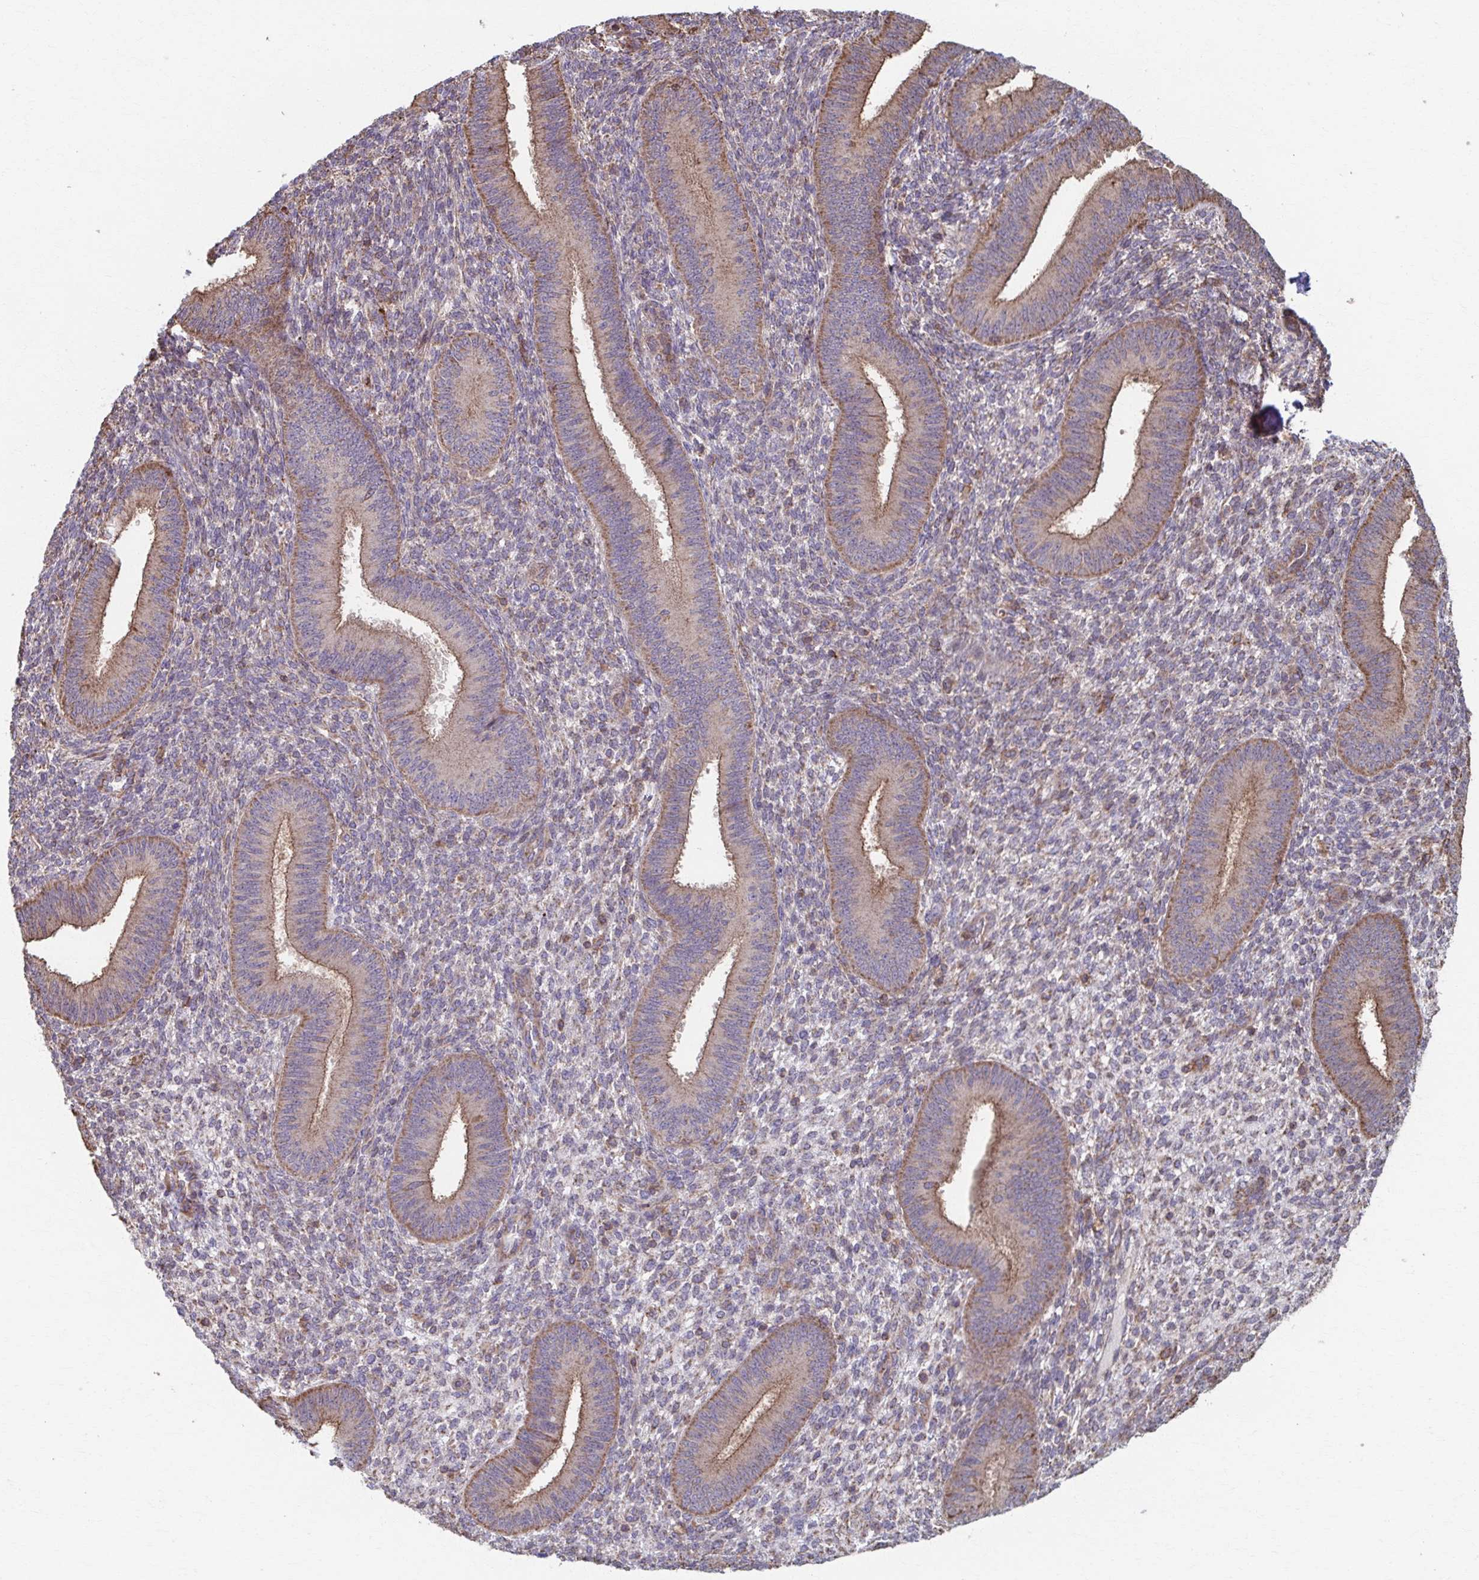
{"staining": {"intensity": "weak", "quantity": "<25%", "location": "cytoplasmic/membranous"}, "tissue": "endometrium", "cell_type": "Cells in endometrial stroma", "image_type": "normal", "snomed": [{"axis": "morphology", "description": "Normal tissue, NOS"}, {"axis": "topography", "description": "Endometrium"}], "caption": "Immunohistochemistry image of benign human endometrium stained for a protein (brown), which displays no staining in cells in endometrial stroma. The staining was performed using DAB (3,3'-diaminobenzidine) to visualize the protein expression in brown, while the nuclei were stained in blue with hematoxylin (Magnification: 20x).", "gene": "KLHL34", "patient": {"sex": "female", "age": 39}}